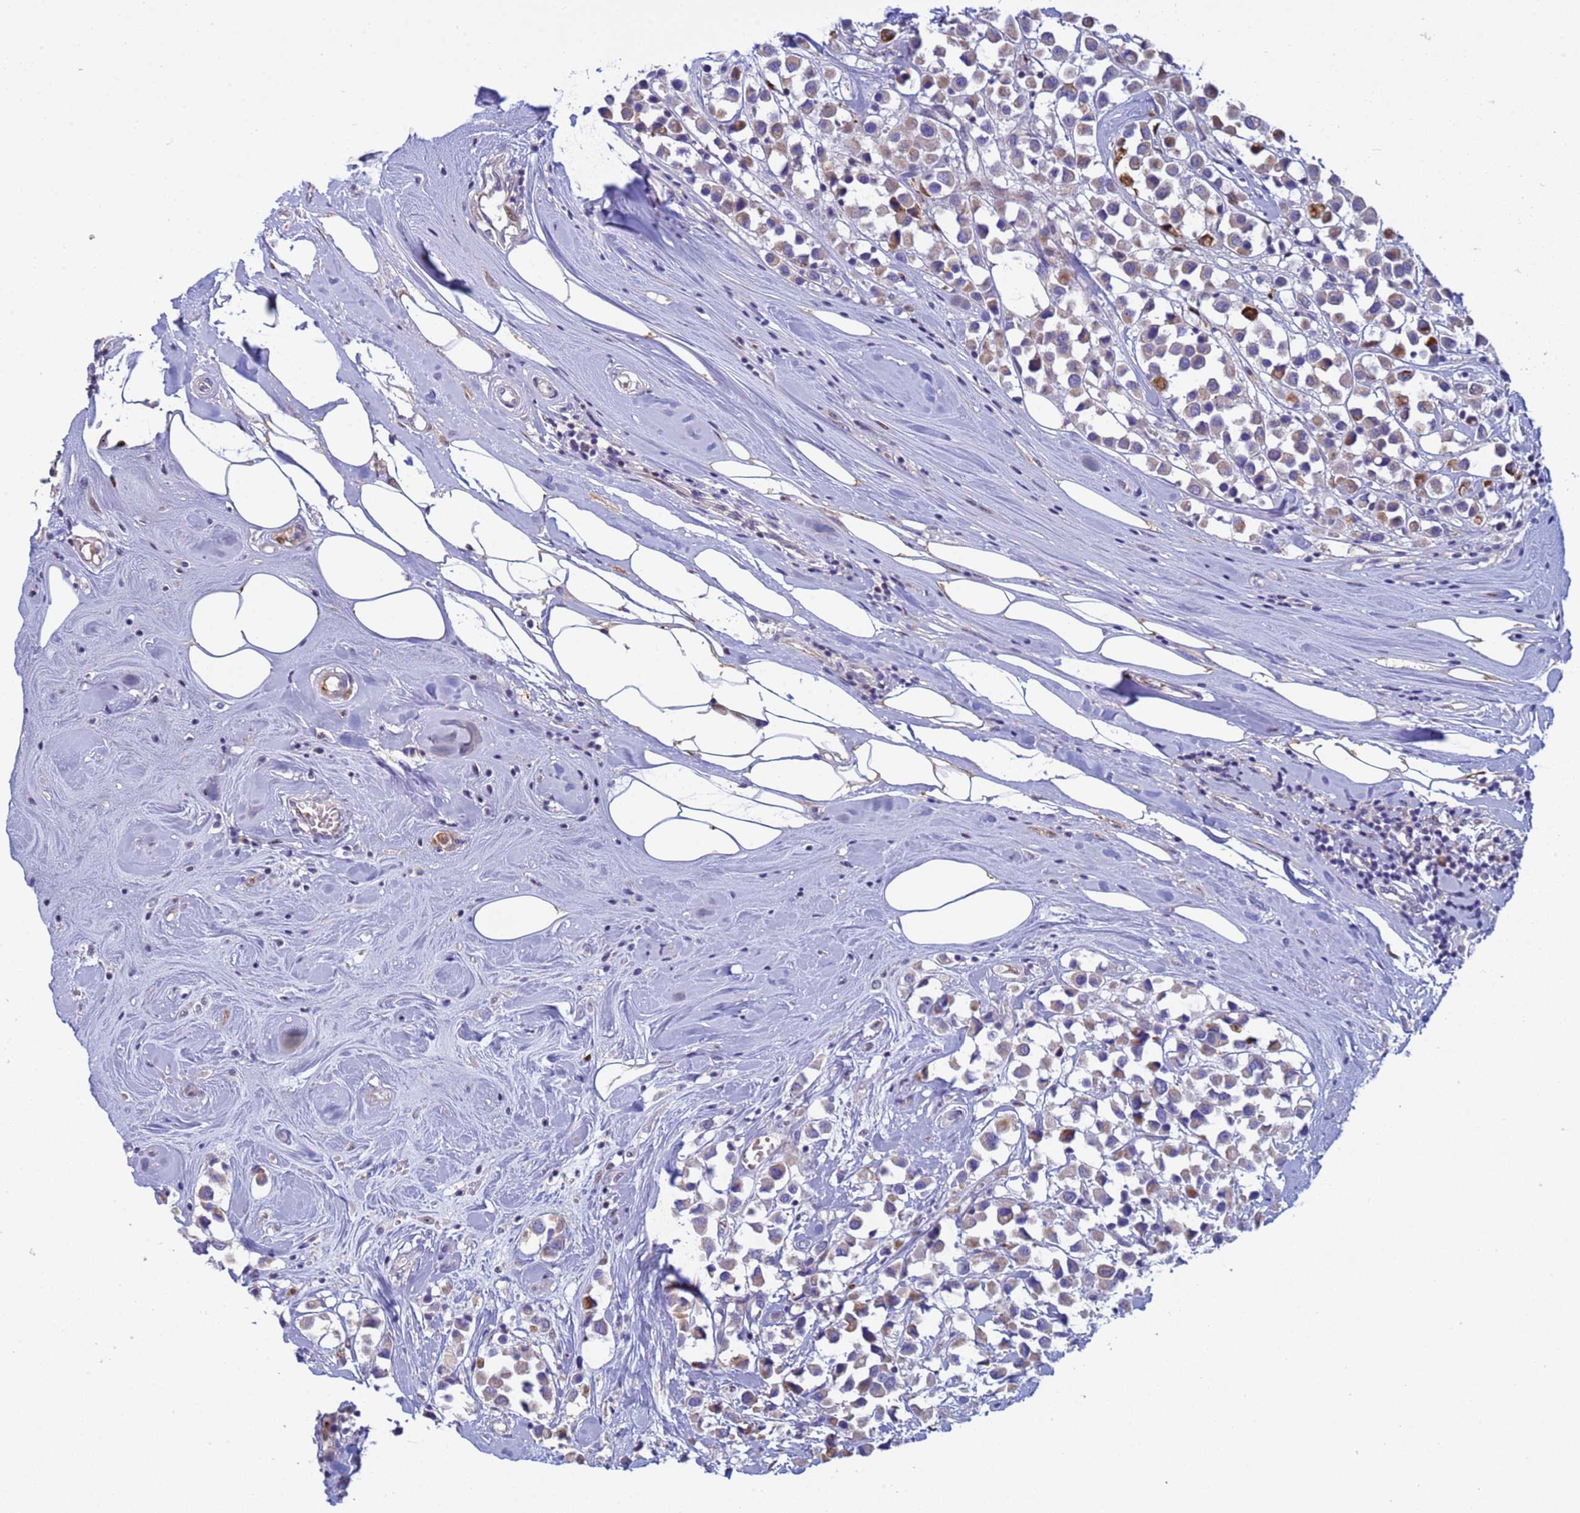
{"staining": {"intensity": "moderate", "quantity": "<25%", "location": "cytoplasmic/membranous"}, "tissue": "breast cancer", "cell_type": "Tumor cells", "image_type": "cancer", "snomed": [{"axis": "morphology", "description": "Duct carcinoma"}, {"axis": "topography", "description": "Breast"}], "caption": "Moderate cytoplasmic/membranous expression is seen in about <25% of tumor cells in breast infiltrating ductal carcinoma.", "gene": "PPP6R1", "patient": {"sex": "female", "age": 61}}